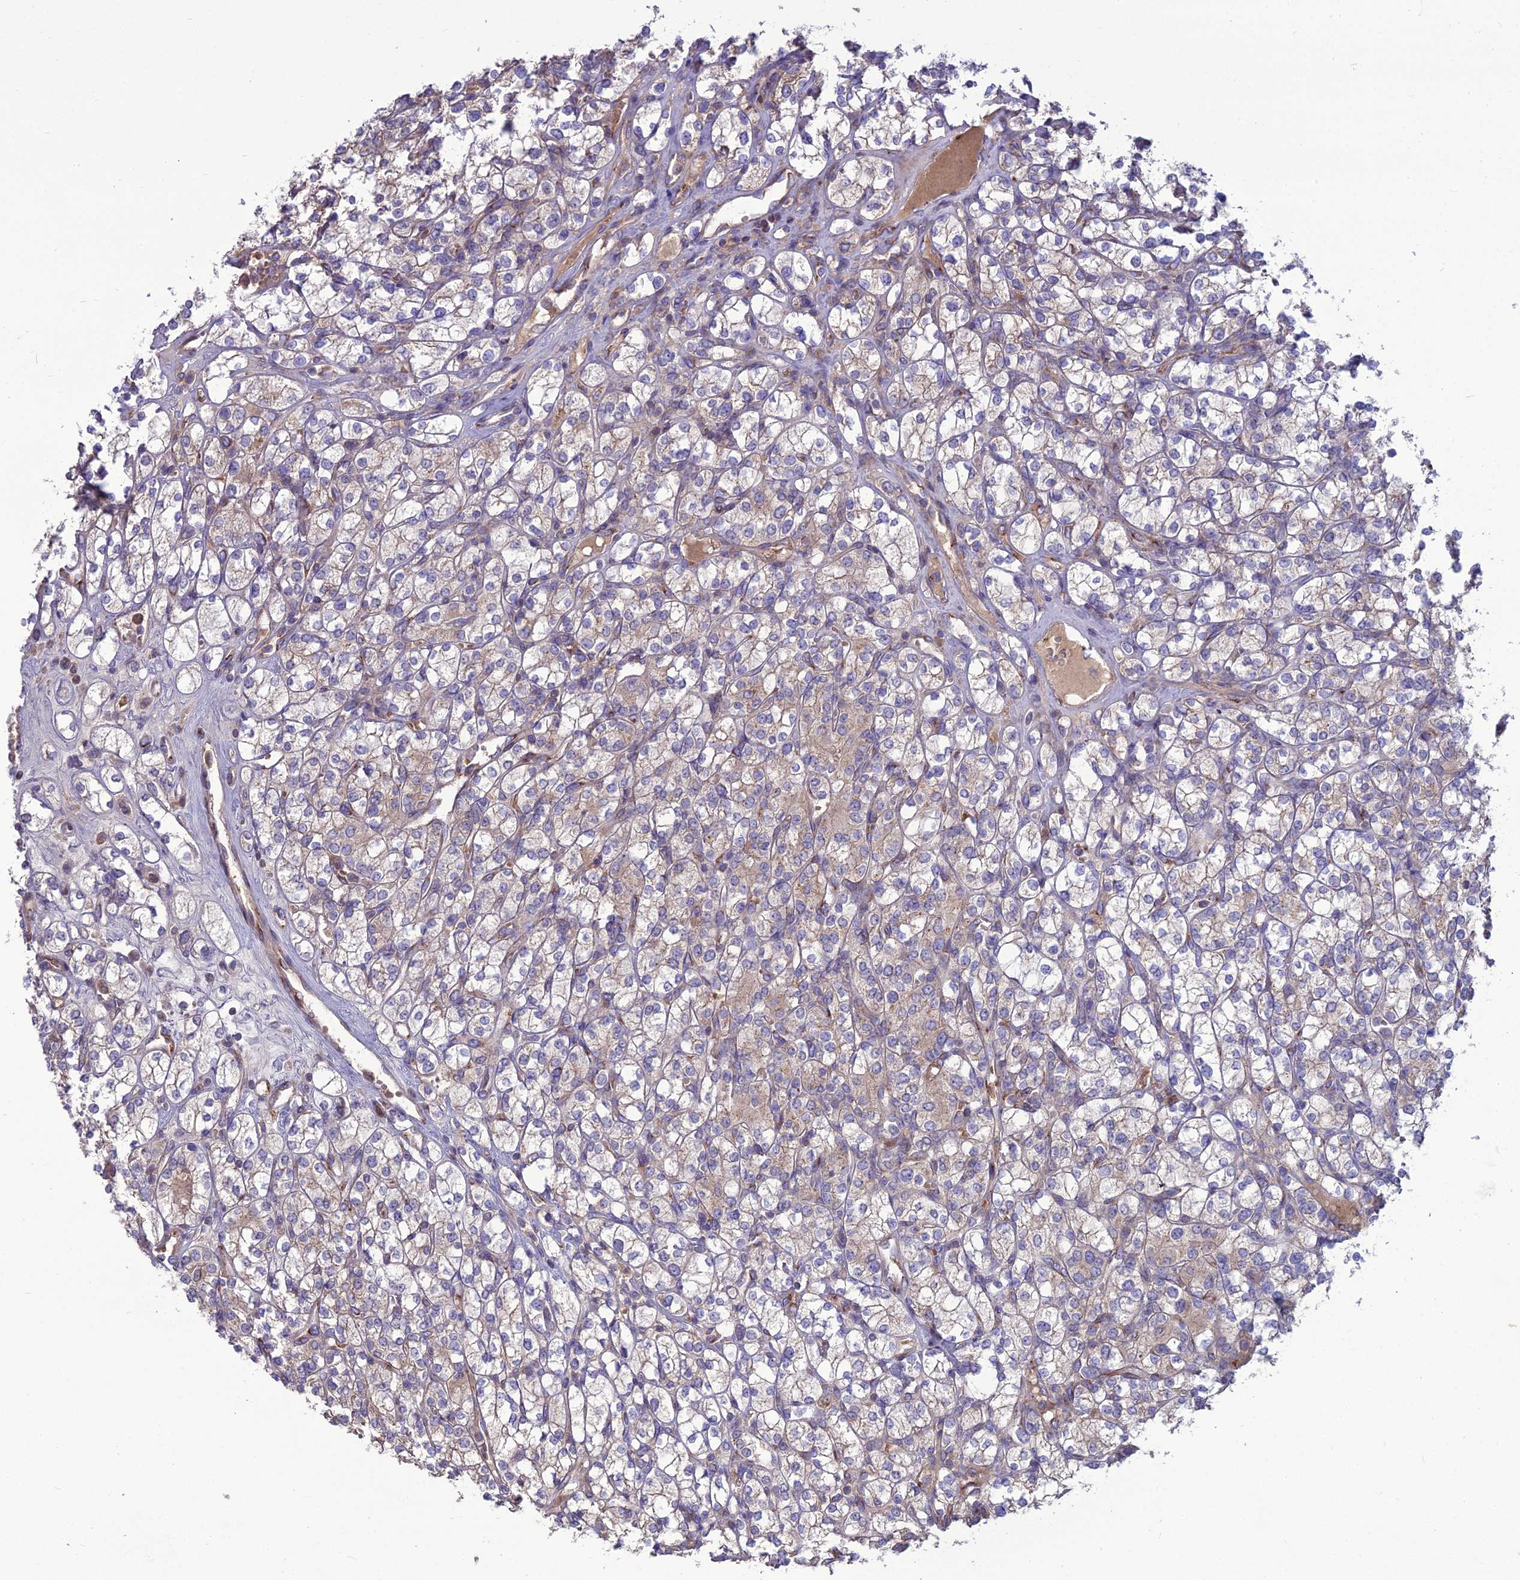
{"staining": {"intensity": "weak", "quantity": "25%-75%", "location": "cytoplasmic/membranous"}, "tissue": "renal cancer", "cell_type": "Tumor cells", "image_type": "cancer", "snomed": [{"axis": "morphology", "description": "Adenocarcinoma, NOS"}, {"axis": "topography", "description": "Kidney"}], "caption": "The image reveals staining of renal cancer, revealing weak cytoplasmic/membranous protein expression (brown color) within tumor cells.", "gene": "SPRYD7", "patient": {"sex": "male", "age": 77}}